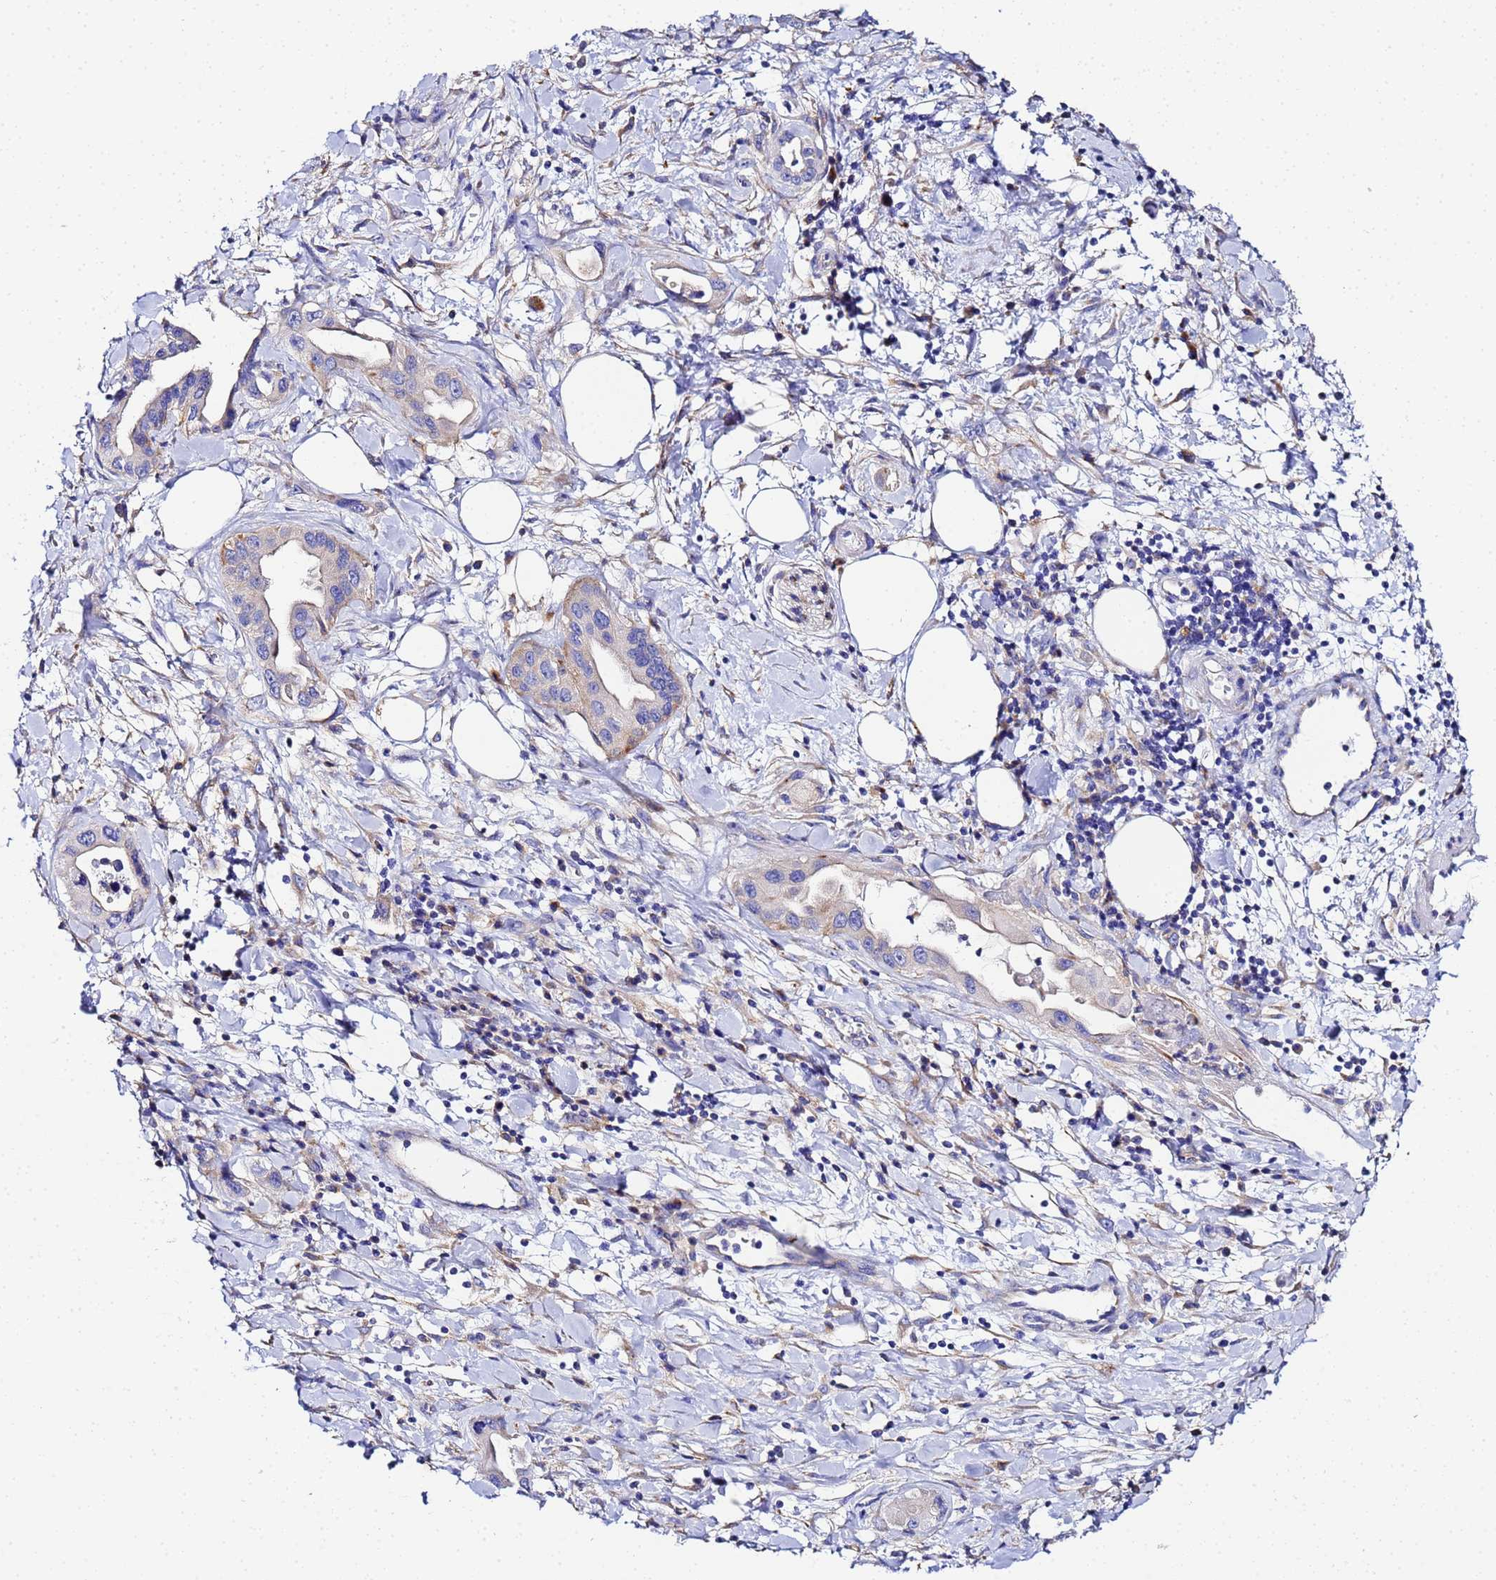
{"staining": {"intensity": "moderate", "quantity": "<25%", "location": "cytoplasmic/membranous"}, "tissue": "pancreatic cancer", "cell_type": "Tumor cells", "image_type": "cancer", "snomed": [{"axis": "morphology", "description": "Adenocarcinoma, NOS"}, {"axis": "topography", "description": "Pancreas"}], "caption": "Approximately <25% of tumor cells in adenocarcinoma (pancreatic) exhibit moderate cytoplasmic/membranous protein expression as visualized by brown immunohistochemical staining.", "gene": "VTI1B", "patient": {"sex": "female", "age": 77}}